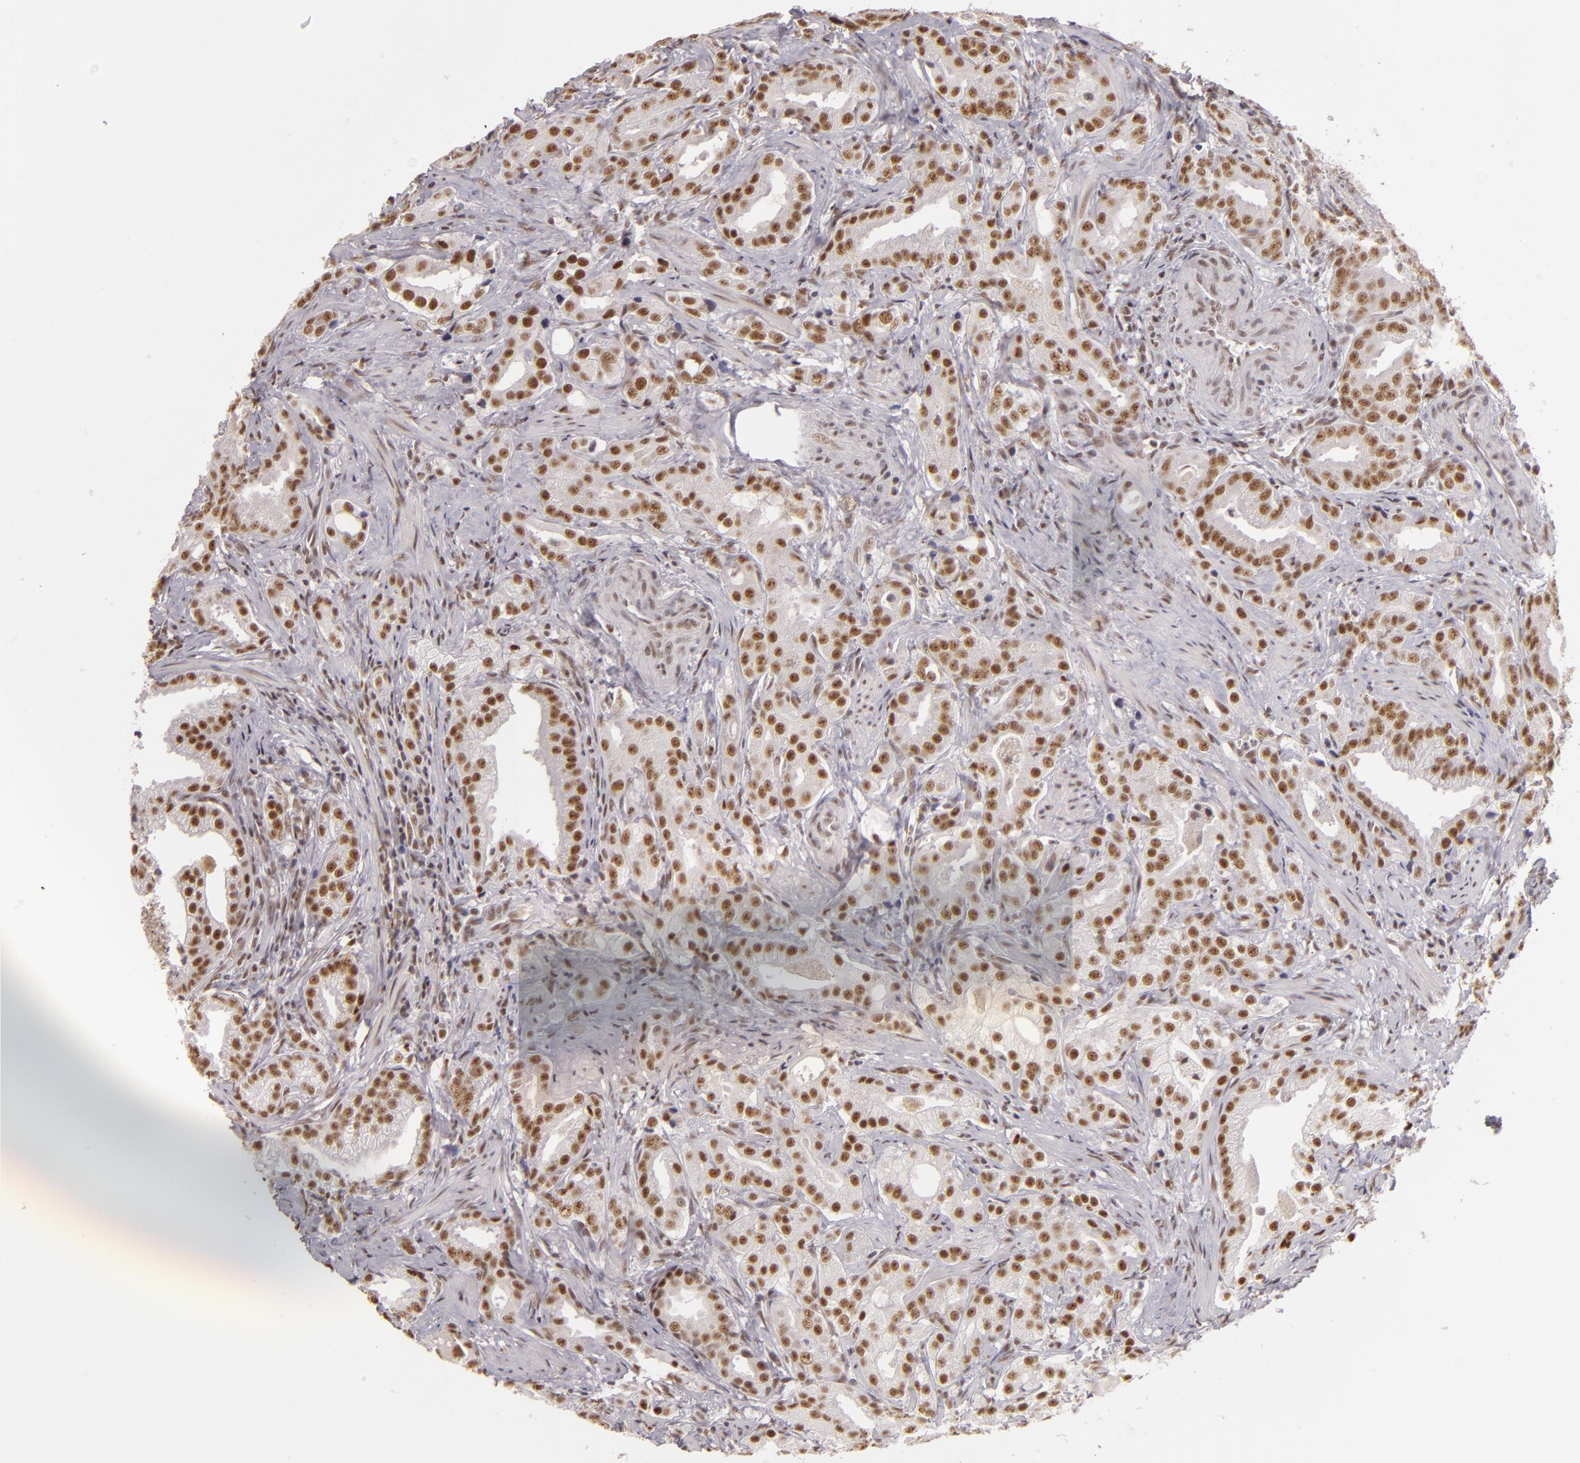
{"staining": {"intensity": "strong", "quantity": ">75%", "location": "nuclear"}, "tissue": "prostate cancer", "cell_type": "Tumor cells", "image_type": "cancer", "snomed": [{"axis": "morphology", "description": "Adenocarcinoma, Low grade"}, {"axis": "topography", "description": "Prostate"}], "caption": "IHC (DAB) staining of prostate cancer (adenocarcinoma (low-grade)) reveals strong nuclear protein staining in about >75% of tumor cells.", "gene": "INTS6", "patient": {"sex": "male", "age": 59}}